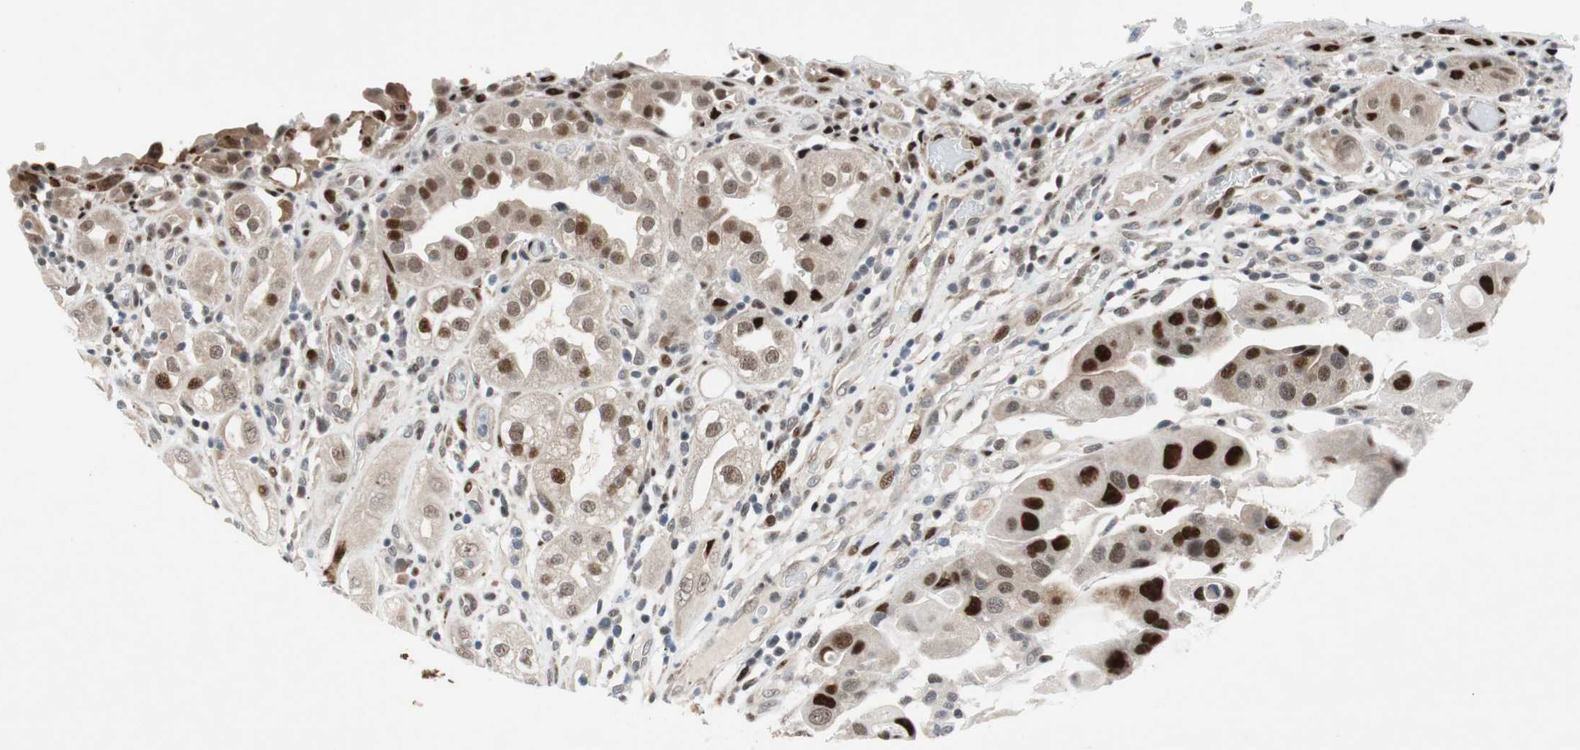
{"staining": {"intensity": "strong", "quantity": "25%-75%", "location": "nuclear"}, "tissue": "urothelial cancer", "cell_type": "Tumor cells", "image_type": "cancer", "snomed": [{"axis": "morphology", "description": "Urothelial carcinoma, High grade"}, {"axis": "topography", "description": "Urinary bladder"}], "caption": "Urothelial carcinoma (high-grade) stained with a protein marker reveals strong staining in tumor cells.", "gene": "FBXO44", "patient": {"sex": "female", "age": 64}}